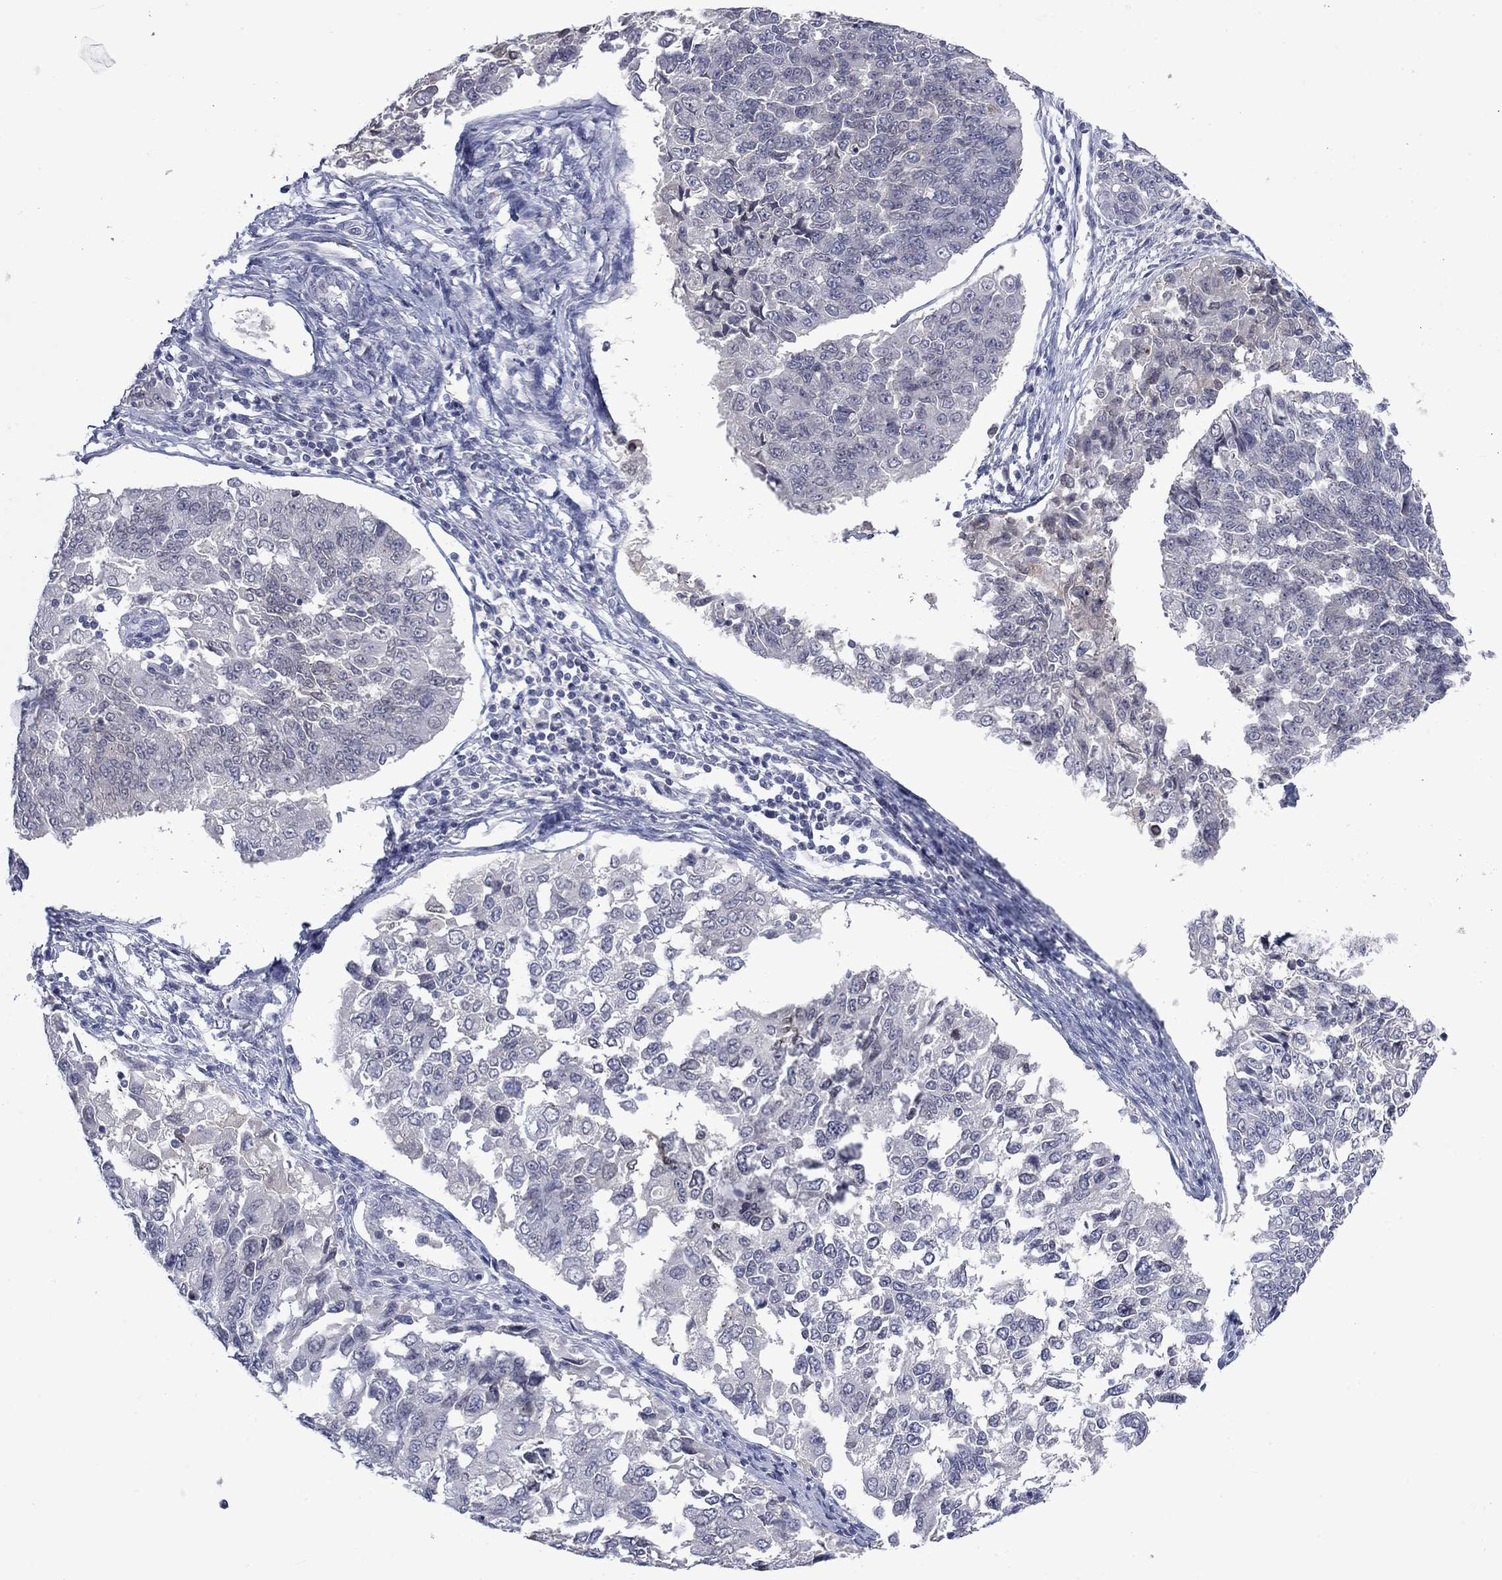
{"staining": {"intensity": "negative", "quantity": "none", "location": "none"}, "tissue": "endometrial cancer", "cell_type": "Tumor cells", "image_type": "cancer", "snomed": [{"axis": "morphology", "description": "Adenocarcinoma, NOS"}, {"axis": "topography", "description": "Endometrium"}], "caption": "This is an IHC image of endometrial adenocarcinoma. There is no positivity in tumor cells.", "gene": "NSMF", "patient": {"sex": "female", "age": 43}}